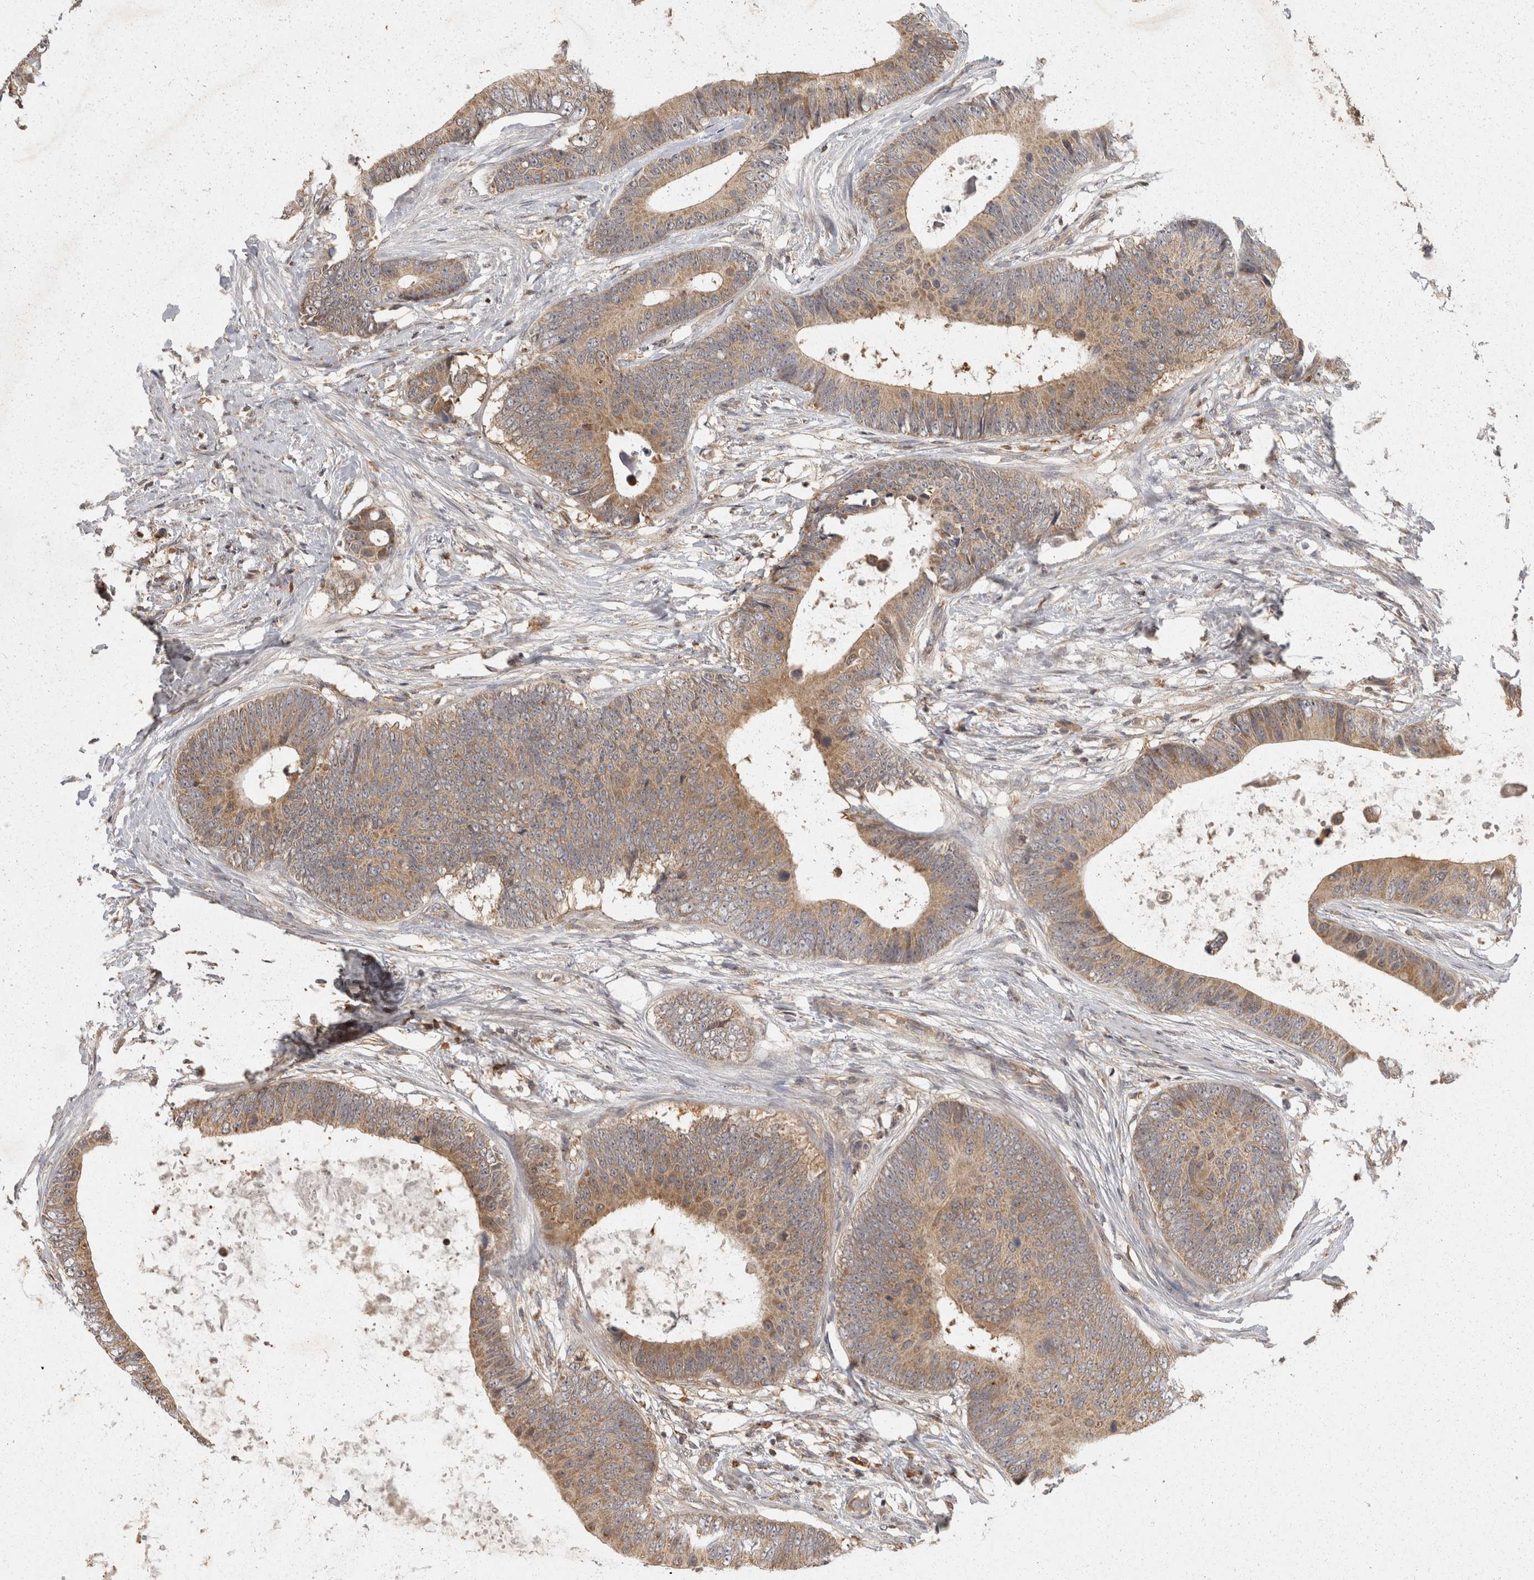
{"staining": {"intensity": "moderate", "quantity": ">75%", "location": "cytoplasmic/membranous"}, "tissue": "colorectal cancer", "cell_type": "Tumor cells", "image_type": "cancer", "snomed": [{"axis": "morphology", "description": "Adenocarcinoma, NOS"}, {"axis": "topography", "description": "Colon"}], "caption": "IHC of adenocarcinoma (colorectal) shows medium levels of moderate cytoplasmic/membranous positivity in about >75% of tumor cells. The staining was performed using DAB (3,3'-diaminobenzidine) to visualize the protein expression in brown, while the nuclei were stained in blue with hematoxylin (Magnification: 20x).", "gene": "ACAT2", "patient": {"sex": "male", "age": 56}}